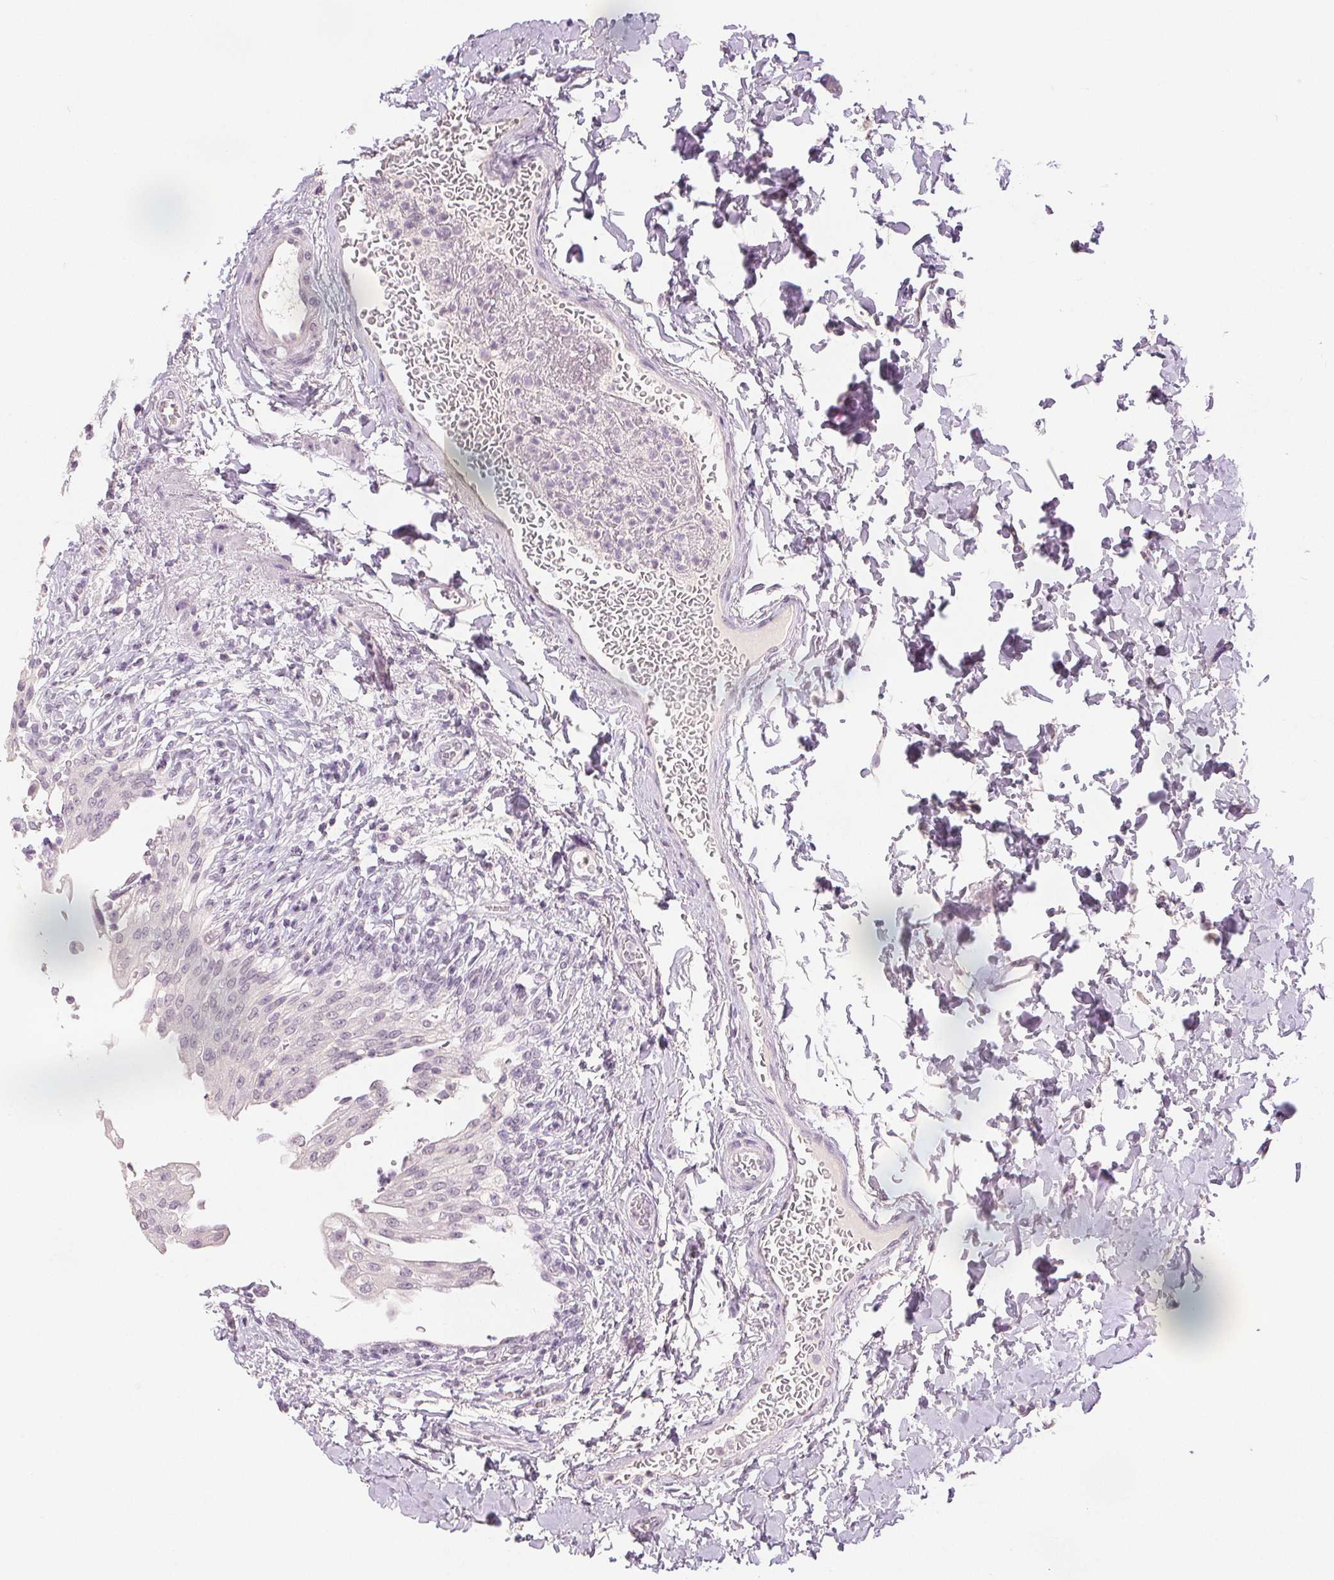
{"staining": {"intensity": "negative", "quantity": "none", "location": "none"}, "tissue": "urinary bladder", "cell_type": "Urothelial cells", "image_type": "normal", "snomed": [{"axis": "morphology", "description": "Normal tissue, NOS"}, {"axis": "topography", "description": "Urinary bladder"}, {"axis": "topography", "description": "Peripheral nerve tissue"}], "caption": "DAB immunohistochemical staining of unremarkable human urinary bladder demonstrates no significant positivity in urothelial cells.", "gene": "SCGN", "patient": {"sex": "female", "age": 60}}